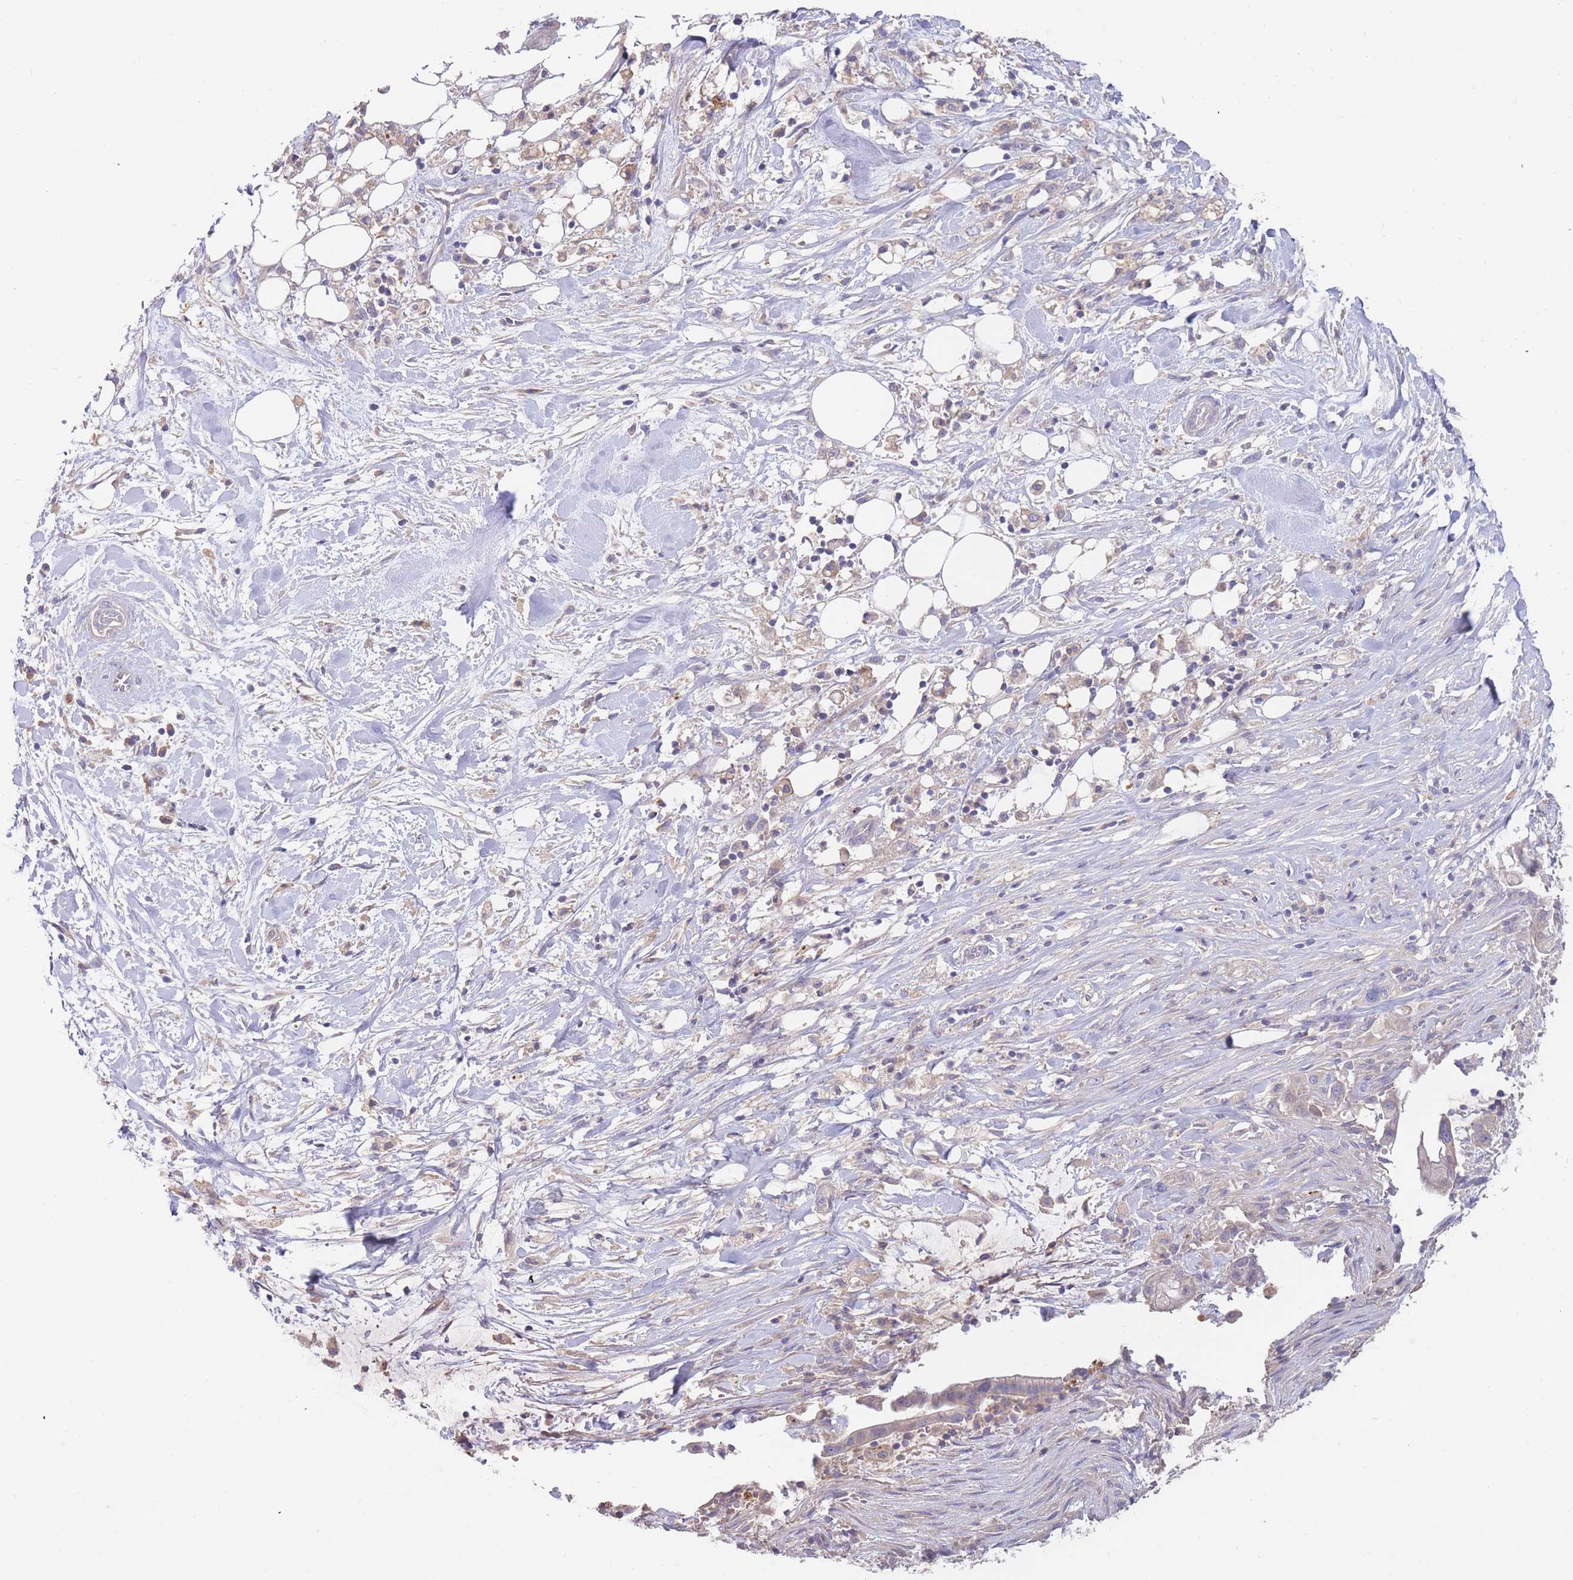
{"staining": {"intensity": "weak", "quantity": "<25%", "location": "cytoplasmic/membranous"}, "tissue": "pancreatic cancer", "cell_type": "Tumor cells", "image_type": "cancer", "snomed": [{"axis": "morphology", "description": "Adenocarcinoma, NOS"}, {"axis": "topography", "description": "Pancreas"}], "caption": "DAB immunohistochemical staining of human pancreatic cancer displays no significant positivity in tumor cells.", "gene": "BORCS5", "patient": {"sex": "male", "age": 44}}